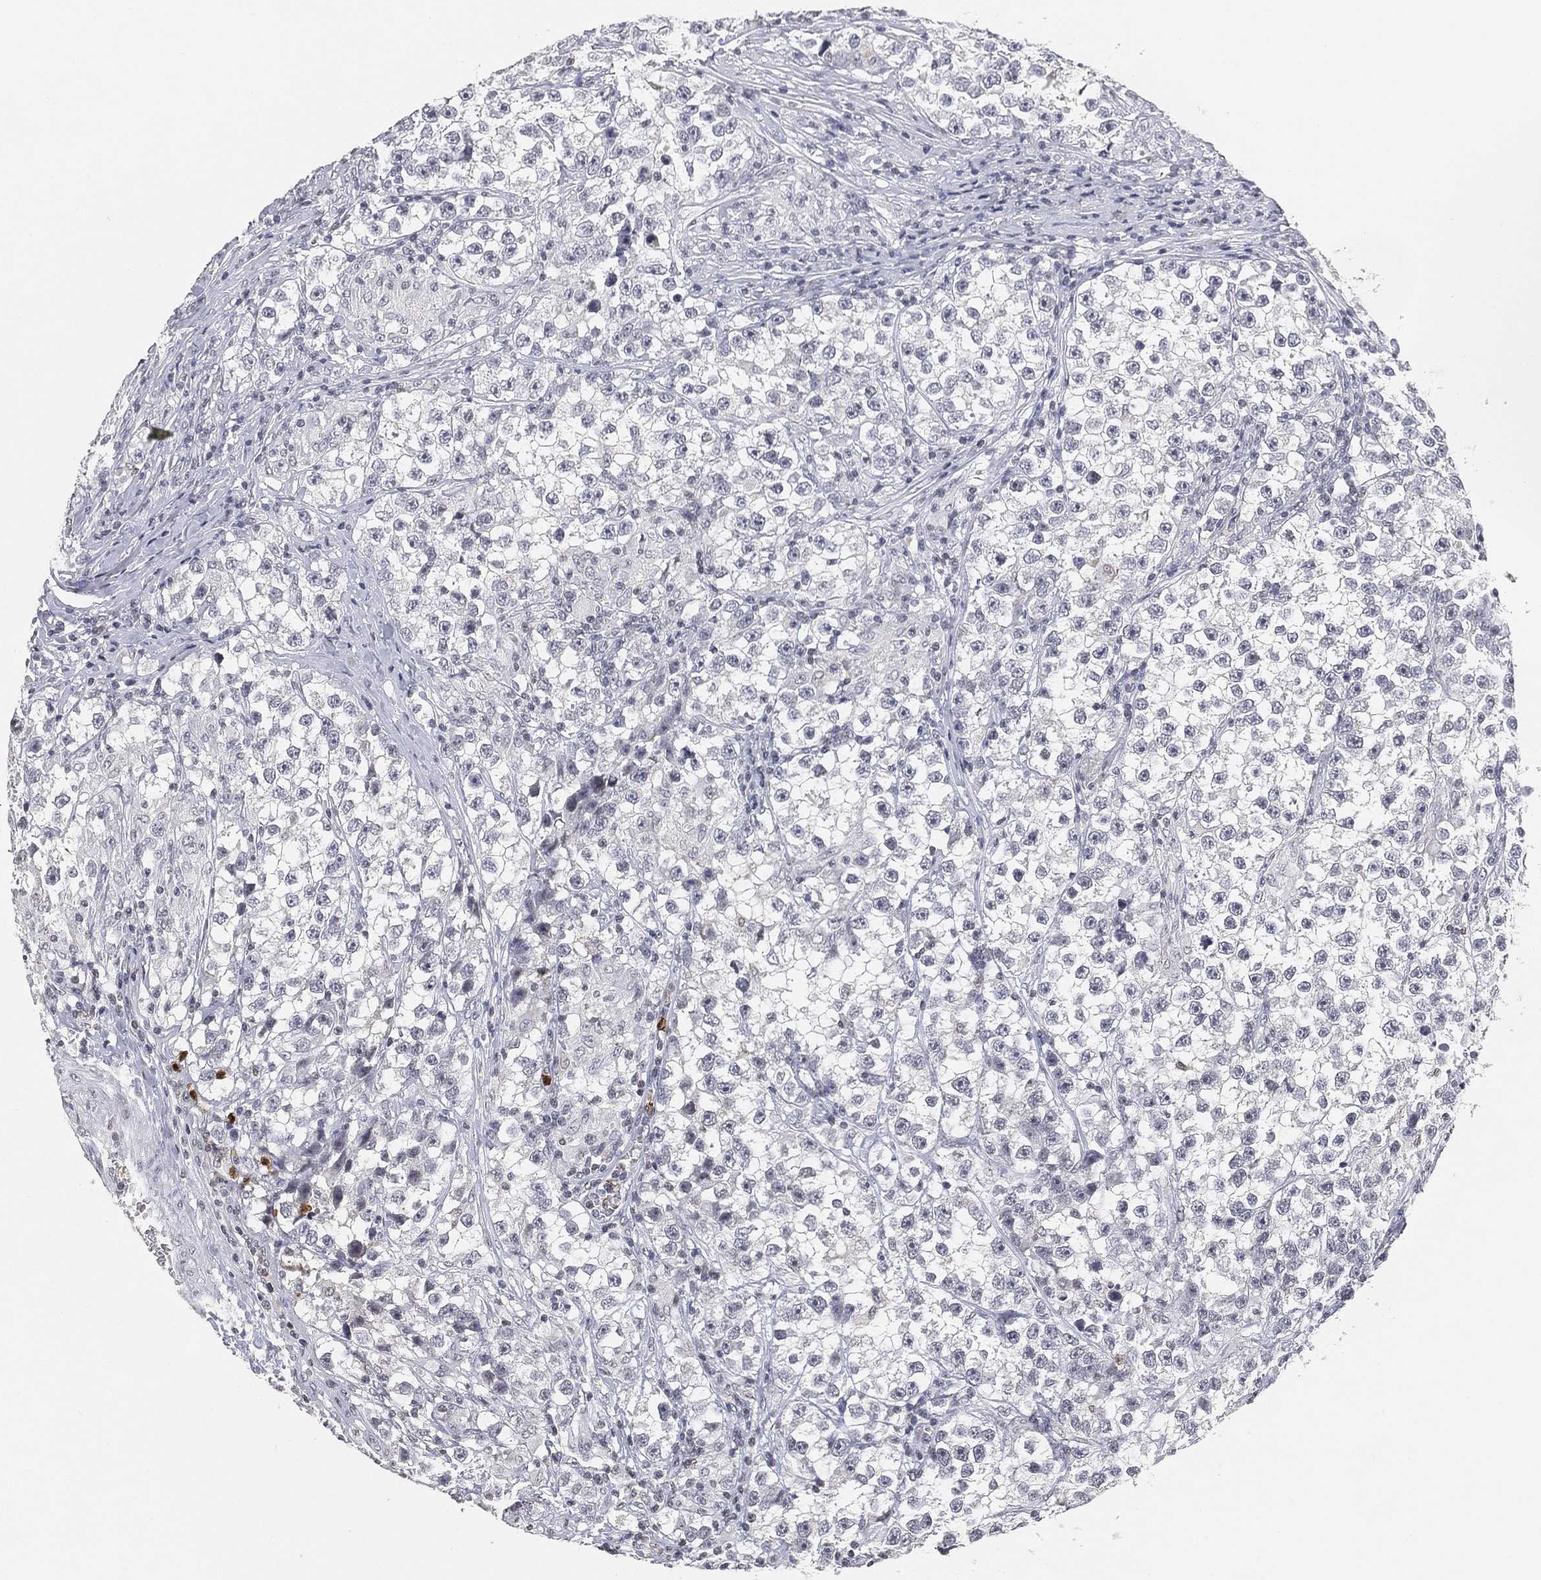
{"staining": {"intensity": "negative", "quantity": "none", "location": "none"}, "tissue": "testis cancer", "cell_type": "Tumor cells", "image_type": "cancer", "snomed": [{"axis": "morphology", "description": "Seminoma, NOS"}, {"axis": "topography", "description": "Testis"}], "caption": "IHC micrograph of neoplastic tissue: human testis cancer stained with DAB (3,3'-diaminobenzidine) reveals no significant protein staining in tumor cells.", "gene": "ARG1", "patient": {"sex": "male", "age": 46}}